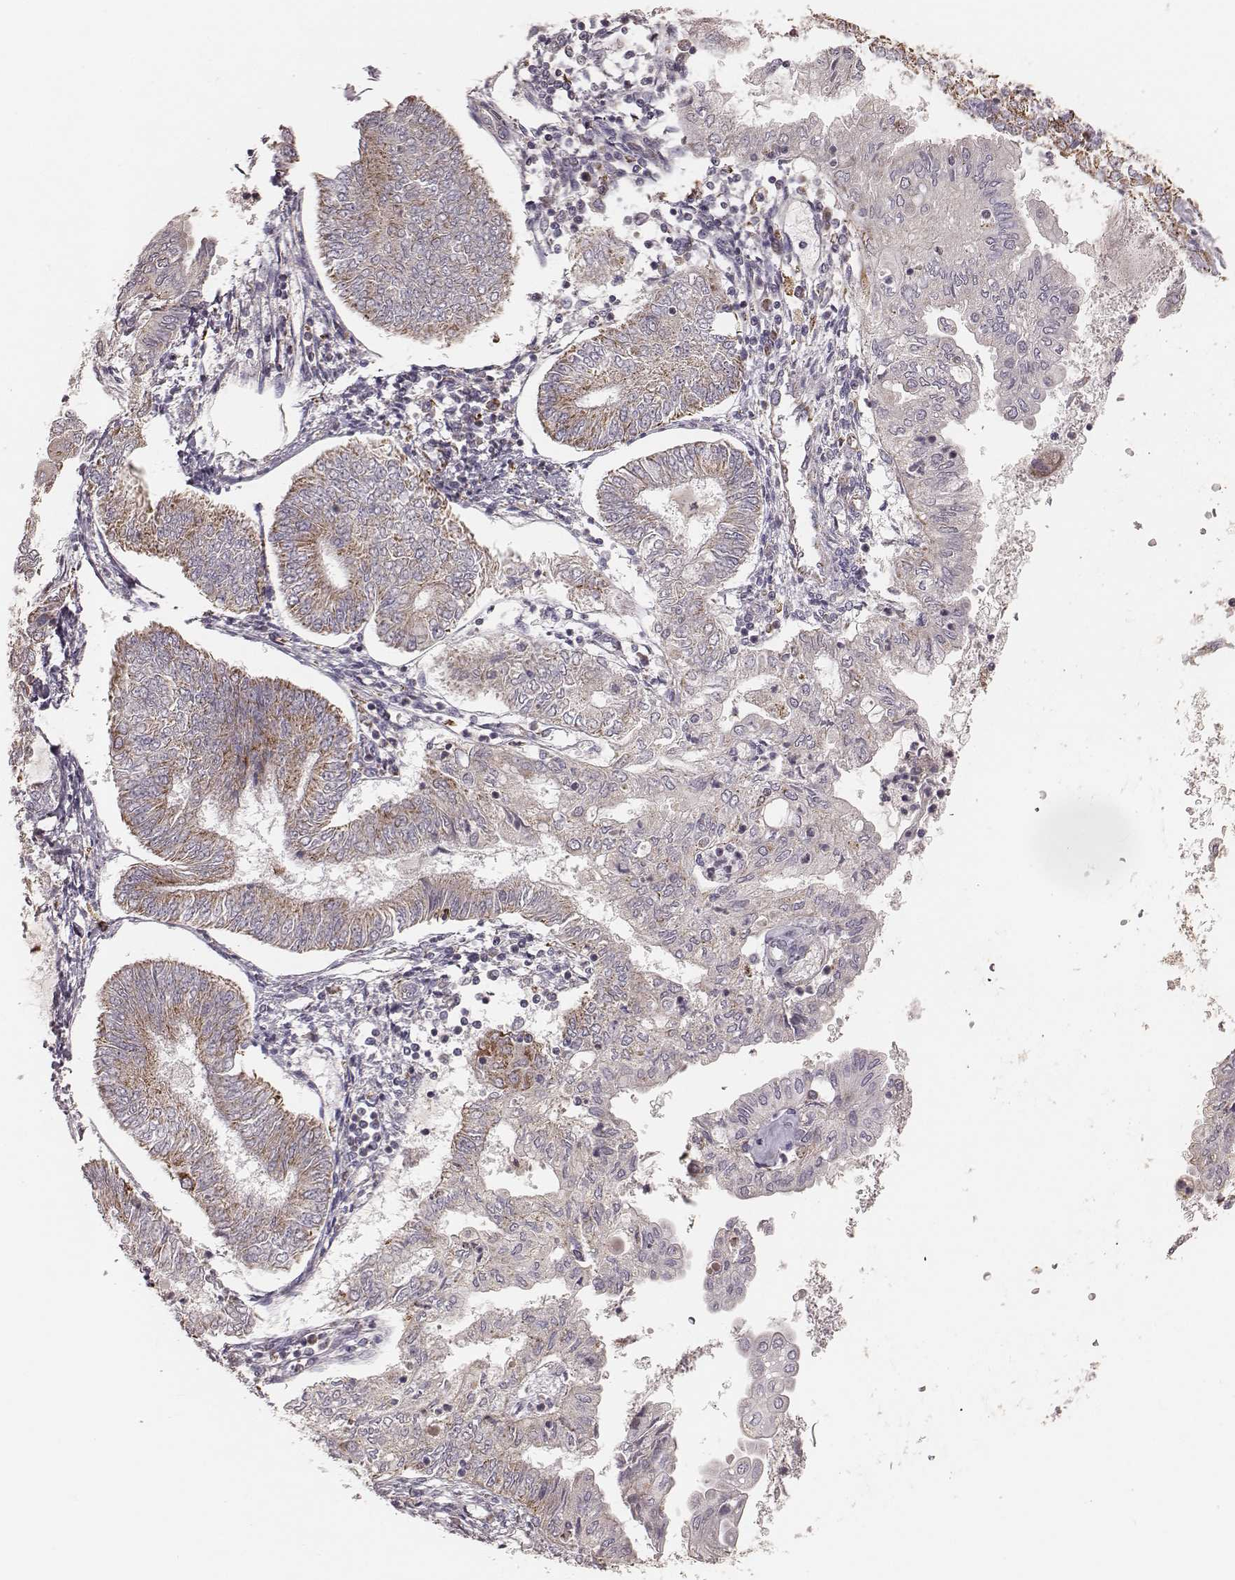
{"staining": {"intensity": "moderate", "quantity": "25%-75%", "location": "cytoplasmic/membranous"}, "tissue": "endometrial cancer", "cell_type": "Tumor cells", "image_type": "cancer", "snomed": [{"axis": "morphology", "description": "Adenocarcinoma, NOS"}, {"axis": "topography", "description": "Endometrium"}], "caption": "Protein staining of adenocarcinoma (endometrial) tissue shows moderate cytoplasmic/membranous staining in about 25%-75% of tumor cells.", "gene": "TUFM", "patient": {"sex": "female", "age": 68}}